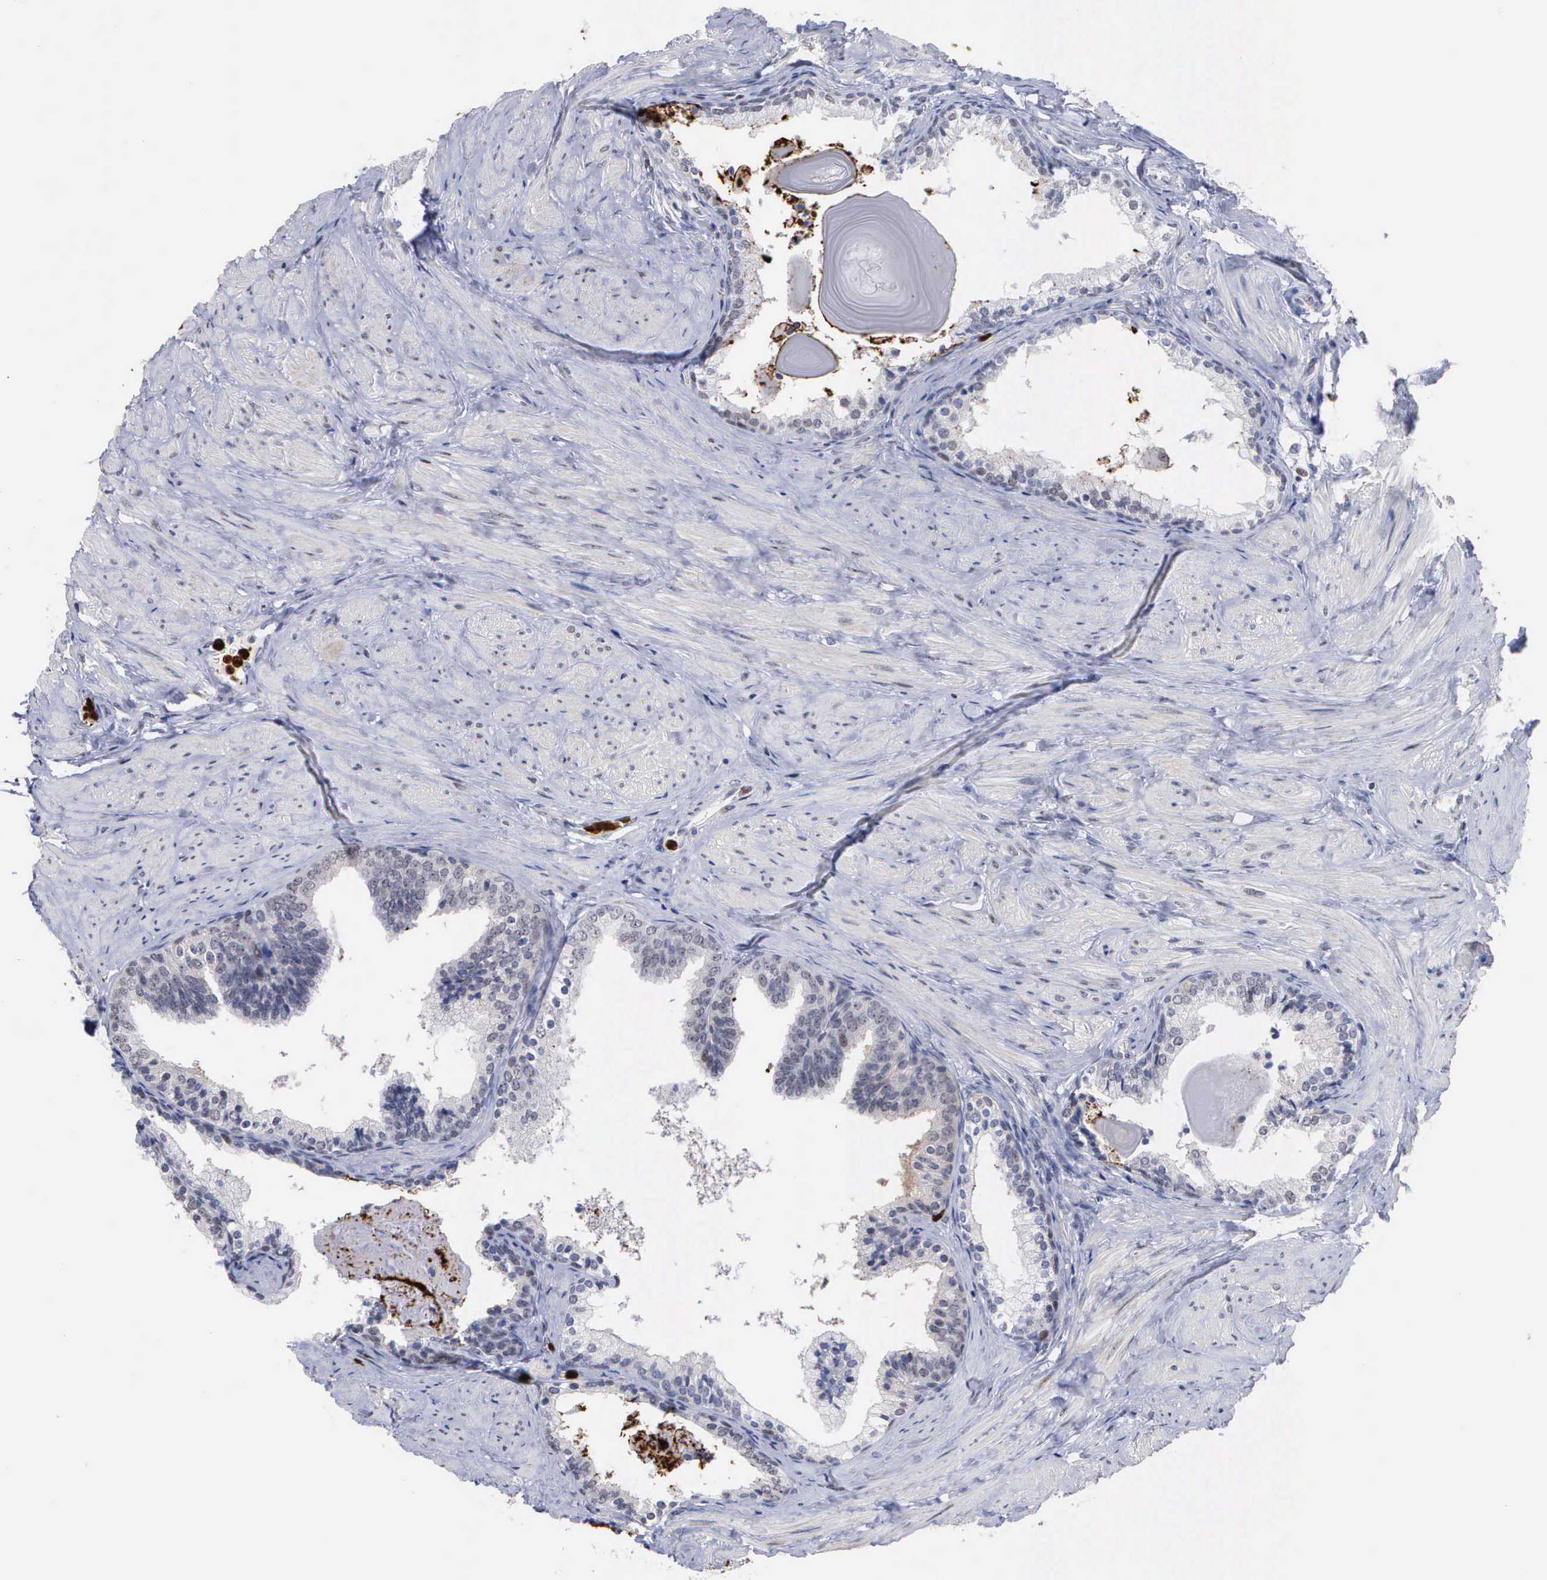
{"staining": {"intensity": "negative", "quantity": "none", "location": "none"}, "tissue": "prostate", "cell_type": "Glandular cells", "image_type": "normal", "snomed": [{"axis": "morphology", "description": "Normal tissue, NOS"}, {"axis": "topography", "description": "Prostate"}], "caption": "This image is of benign prostate stained with immunohistochemistry (IHC) to label a protein in brown with the nuclei are counter-stained blue. There is no positivity in glandular cells. (Brightfield microscopy of DAB IHC at high magnification).", "gene": "SPIN3", "patient": {"sex": "male", "age": 65}}